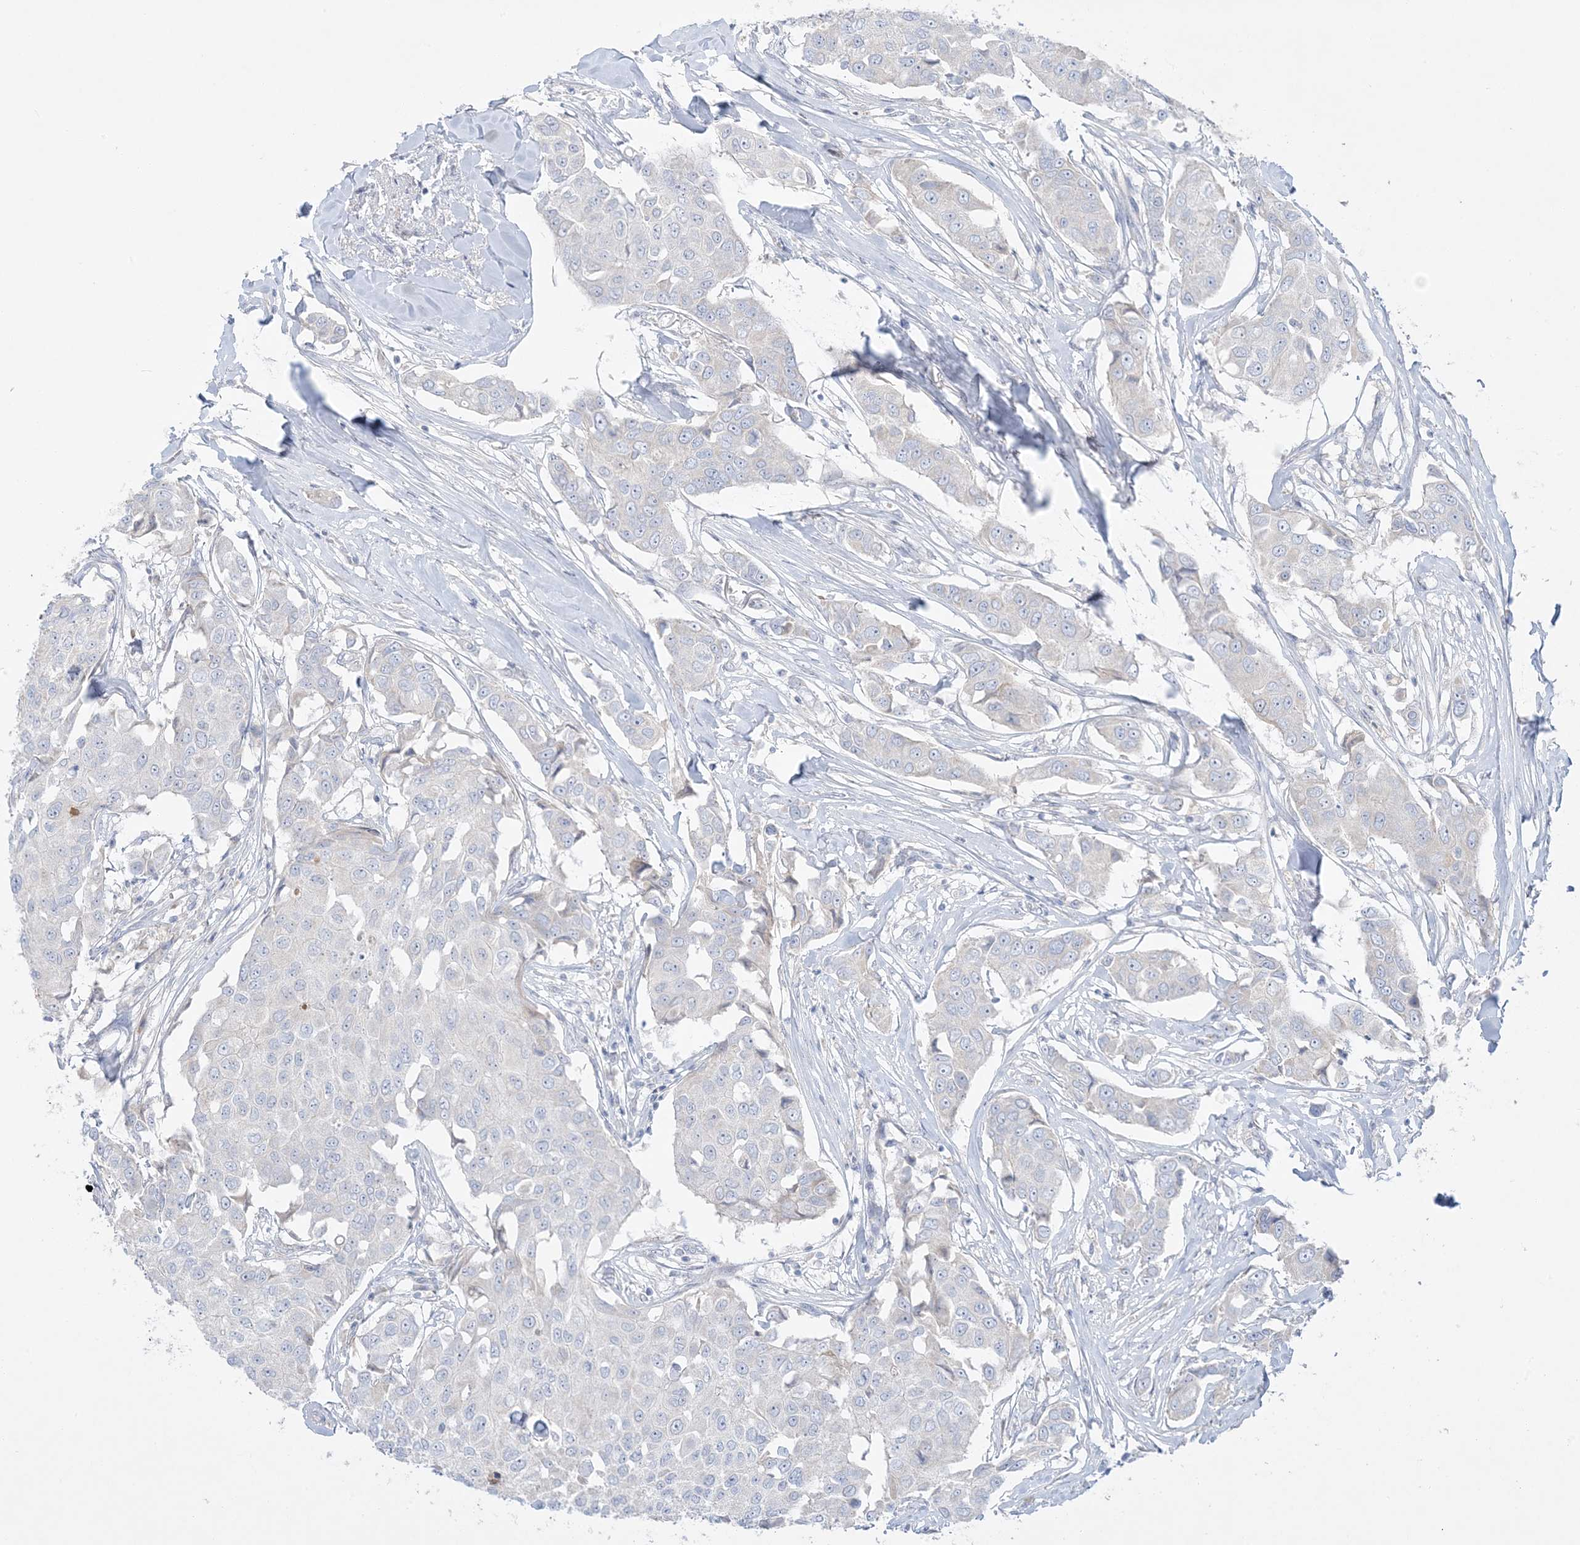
{"staining": {"intensity": "negative", "quantity": "none", "location": "none"}, "tissue": "breast cancer", "cell_type": "Tumor cells", "image_type": "cancer", "snomed": [{"axis": "morphology", "description": "Duct carcinoma"}, {"axis": "topography", "description": "Breast"}], "caption": "A micrograph of human breast cancer (infiltrating ductal carcinoma) is negative for staining in tumor cells.", "gene": "FAM184A", "patient": {"sex": "female", "age": 80}}